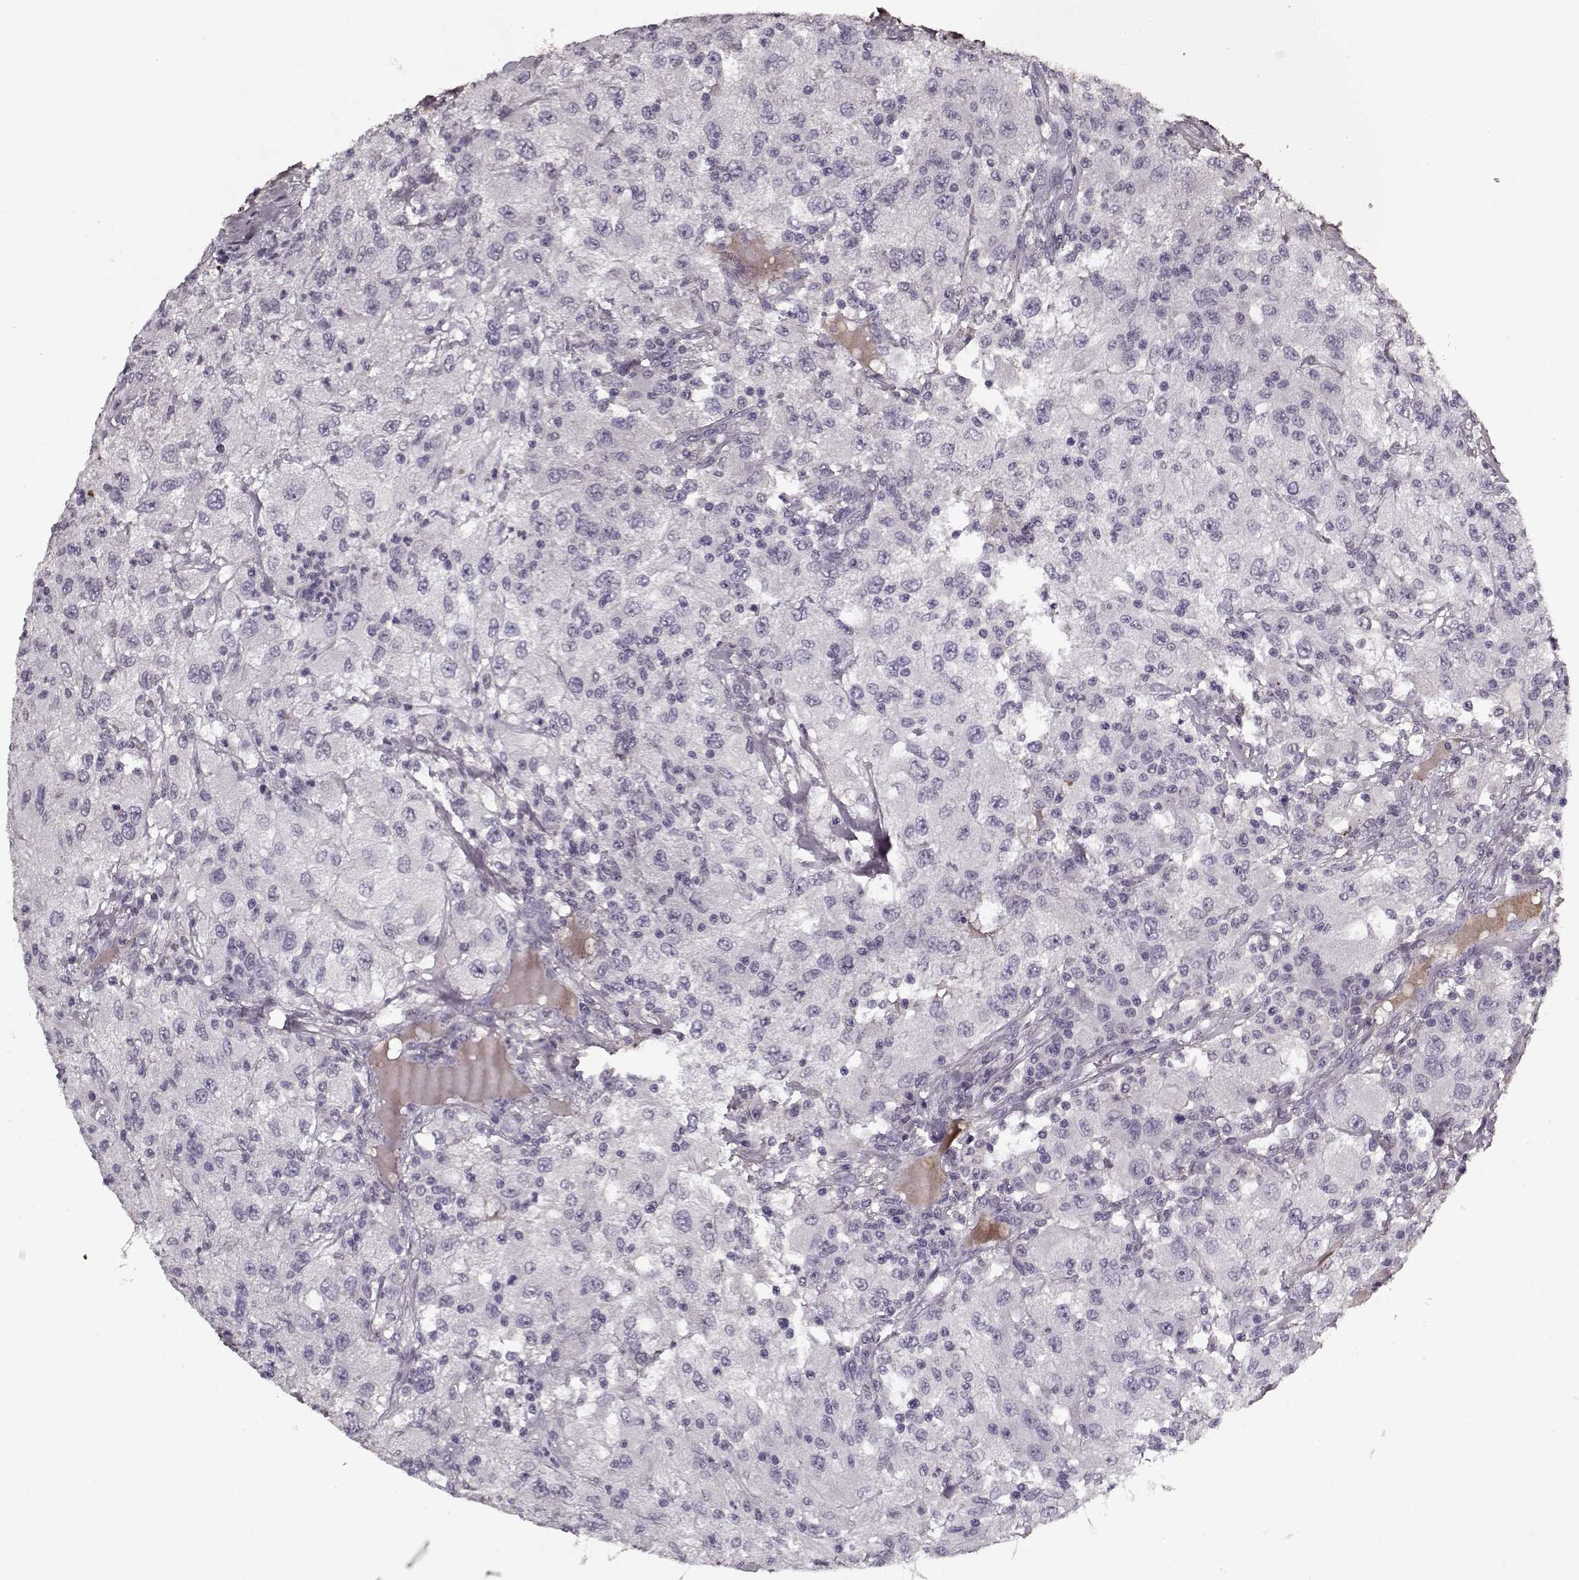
{"staining": {"intensity": "negative", "quantity": "none", "location": "none"}, "tissue": "renal cancer", "cell_type": "Tumor cells", "image_type": "cancer", "snomed": [{"axis": "morphology", "description": "Adenocarcinoma, NOS"}, {"axis": "topography", "description": "Kidney"}], "caption": "DAB (3,3'-diaminobenzidine) immunohistochemical staining of renal cancer (adenocarcinoma) reveals no significant expression in tumor cells. The staining is performed using DAB brown chromogen with nuclei counter-stained in using hematoxylin.", "gene": "LUM", "patient": {"sex": "female", "age": 67}}